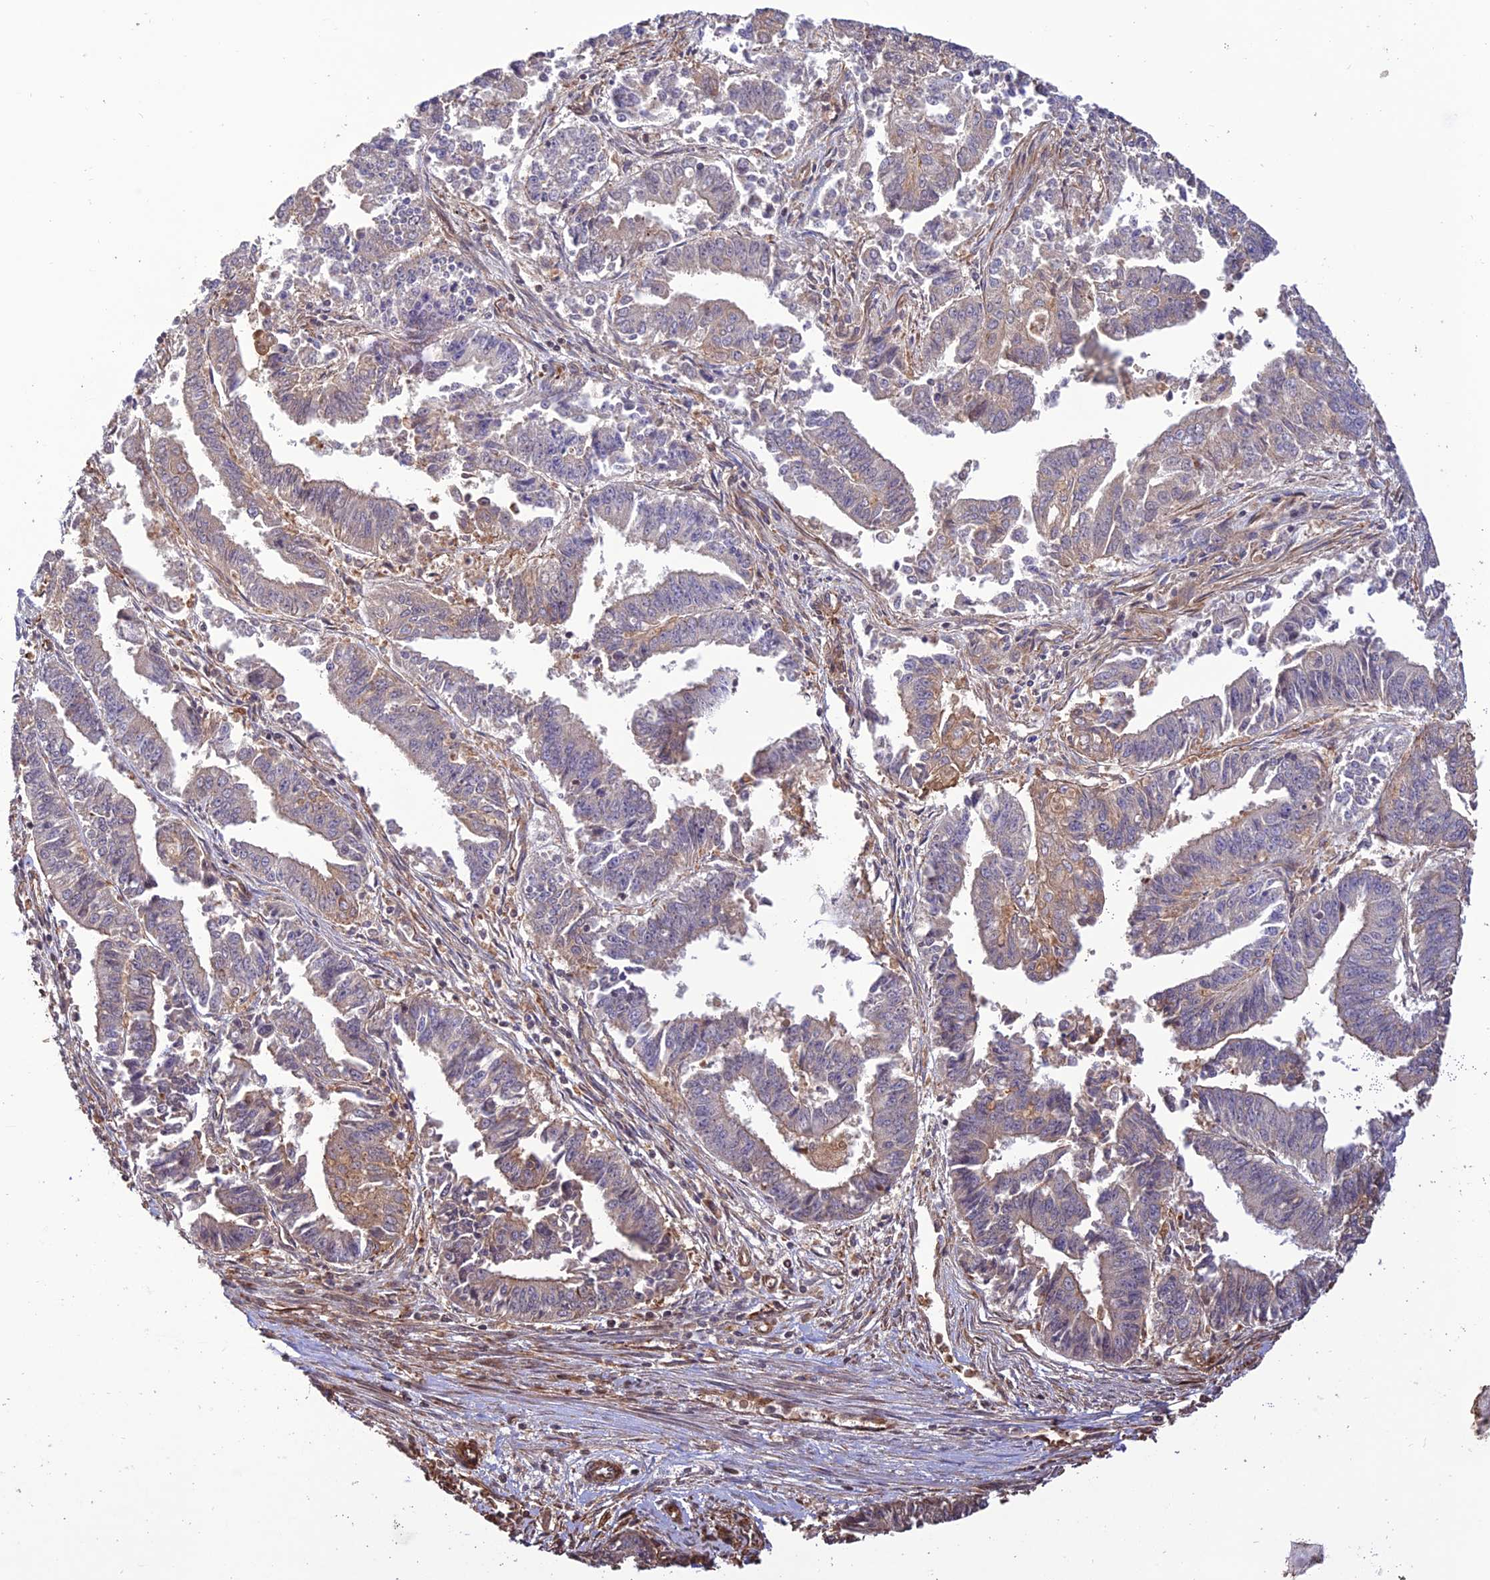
{"staining": {"intensity": "moderate", "quantity": "<25%", "location": "cytoplasmic/membranous"}, "tissue": "endometrial cancer", "cell_type": "Tumor cells", "image_type": "cancer", "snomed": [{"axis": "morphology", "description": "Adenocarcinoma, NOS"}, {"axis": "topography", "description": "Endometrium"}], "caption": "A micrograph showing moderate cytoplasmic/membranous positivity in approximately <25% of tumor cells in endometrial cancer (adenocarcinoma), as visualized by brown immunohistochemical staining.", "gene": "CREBL2", "patient": {"sex": "female", "age": 73}}